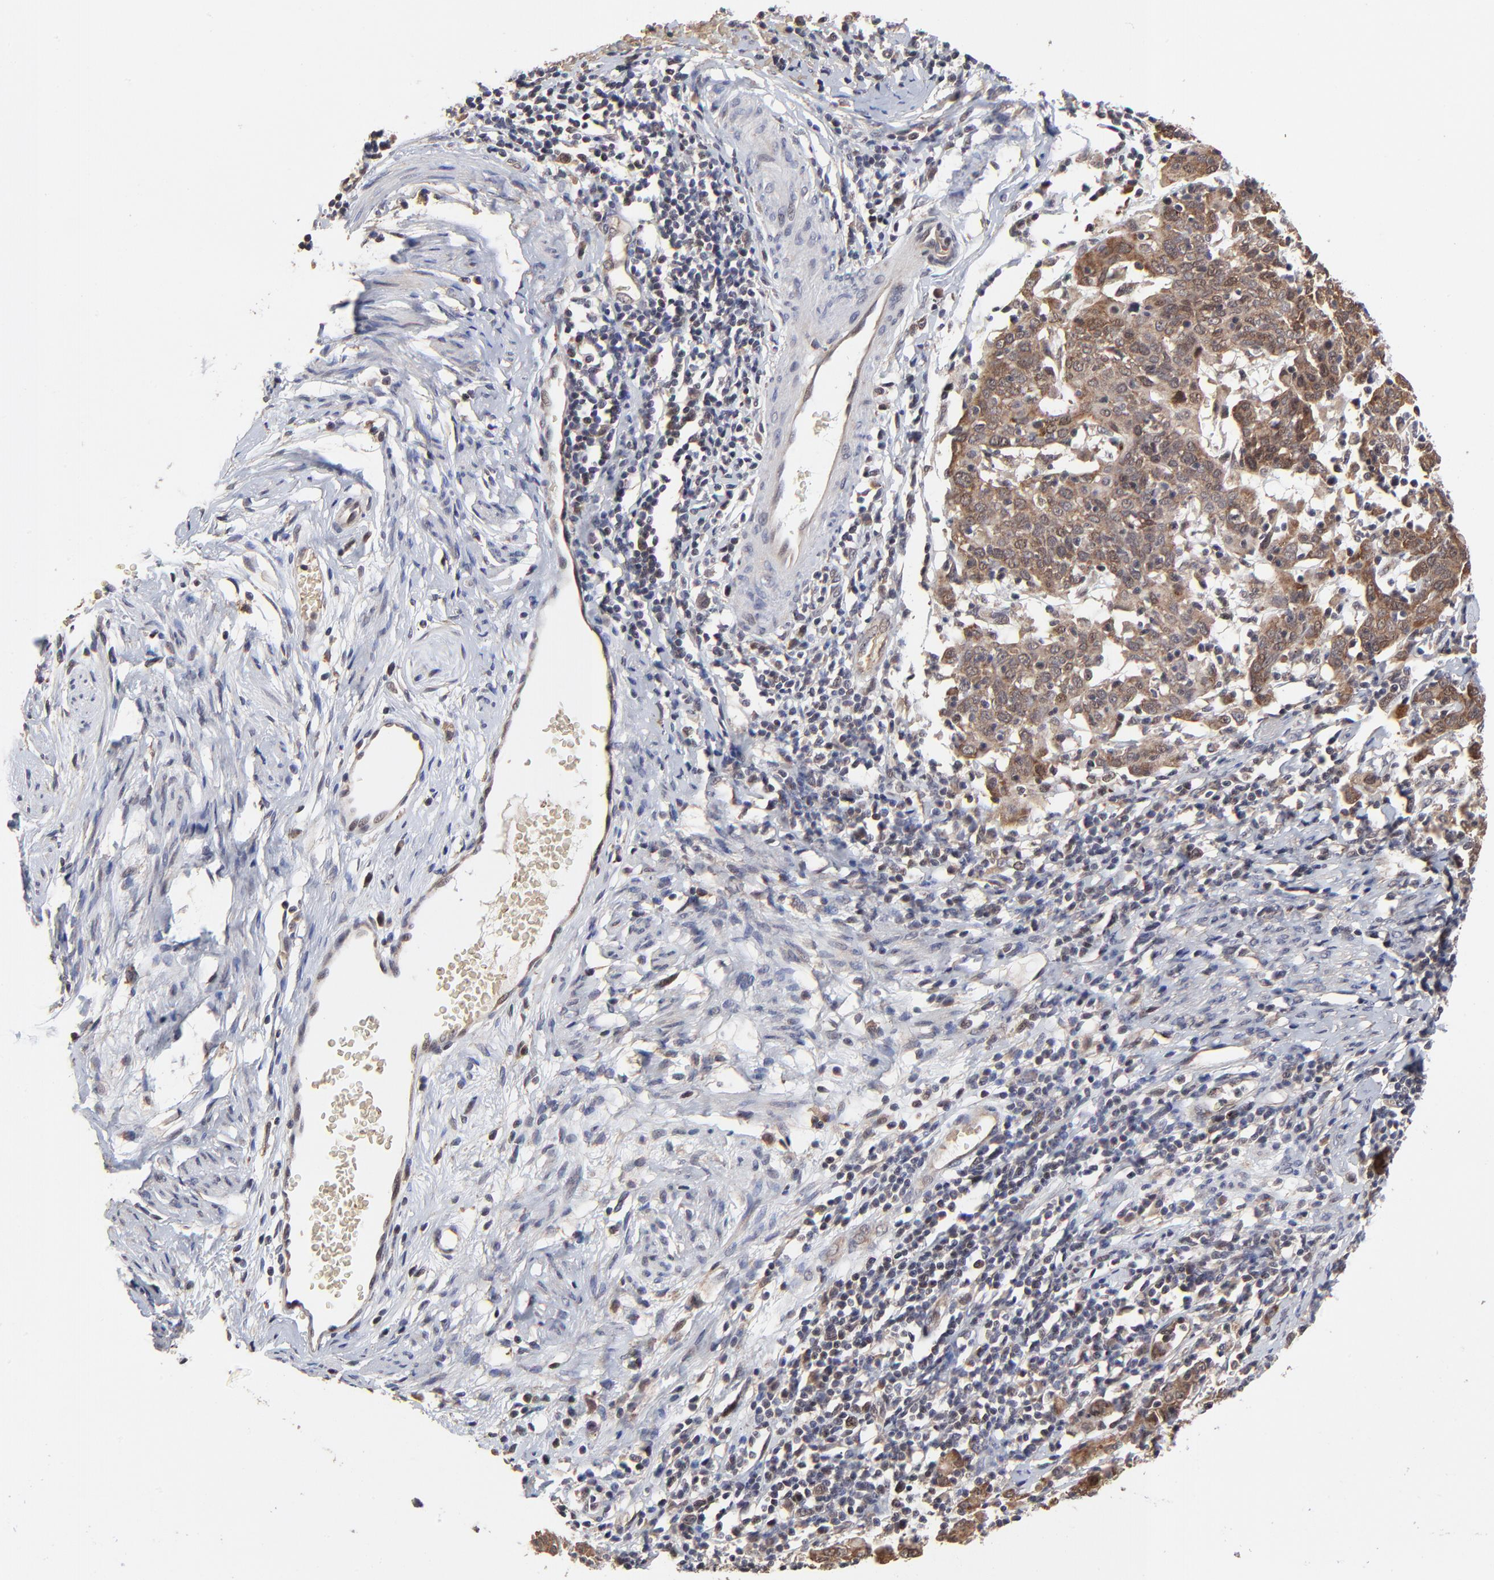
{"staining": {"intensity": "moderate", "quantity": ">75%", "location": "cytoplasmic/membranous,nuclear"}, "tissue": "cervical cancer", "cell_type": "Tumor cells", "image_type": "cancer", "snomed": [{"axis": "morphology", "description": "Normal tissue, NOS"}, {"axis": "morphology", "description": "Squamous cell carcinoma, NOS"}, {"axis": "topography", "description": "Cervix"}], "caption": "Cervical cancer stained for a protein demonstrates moderate cytoplasmic/membranous and nuclear positivity in tumor cells.", "gene": "FRMD8", "patient": {"sex": "female", "age": 67}}